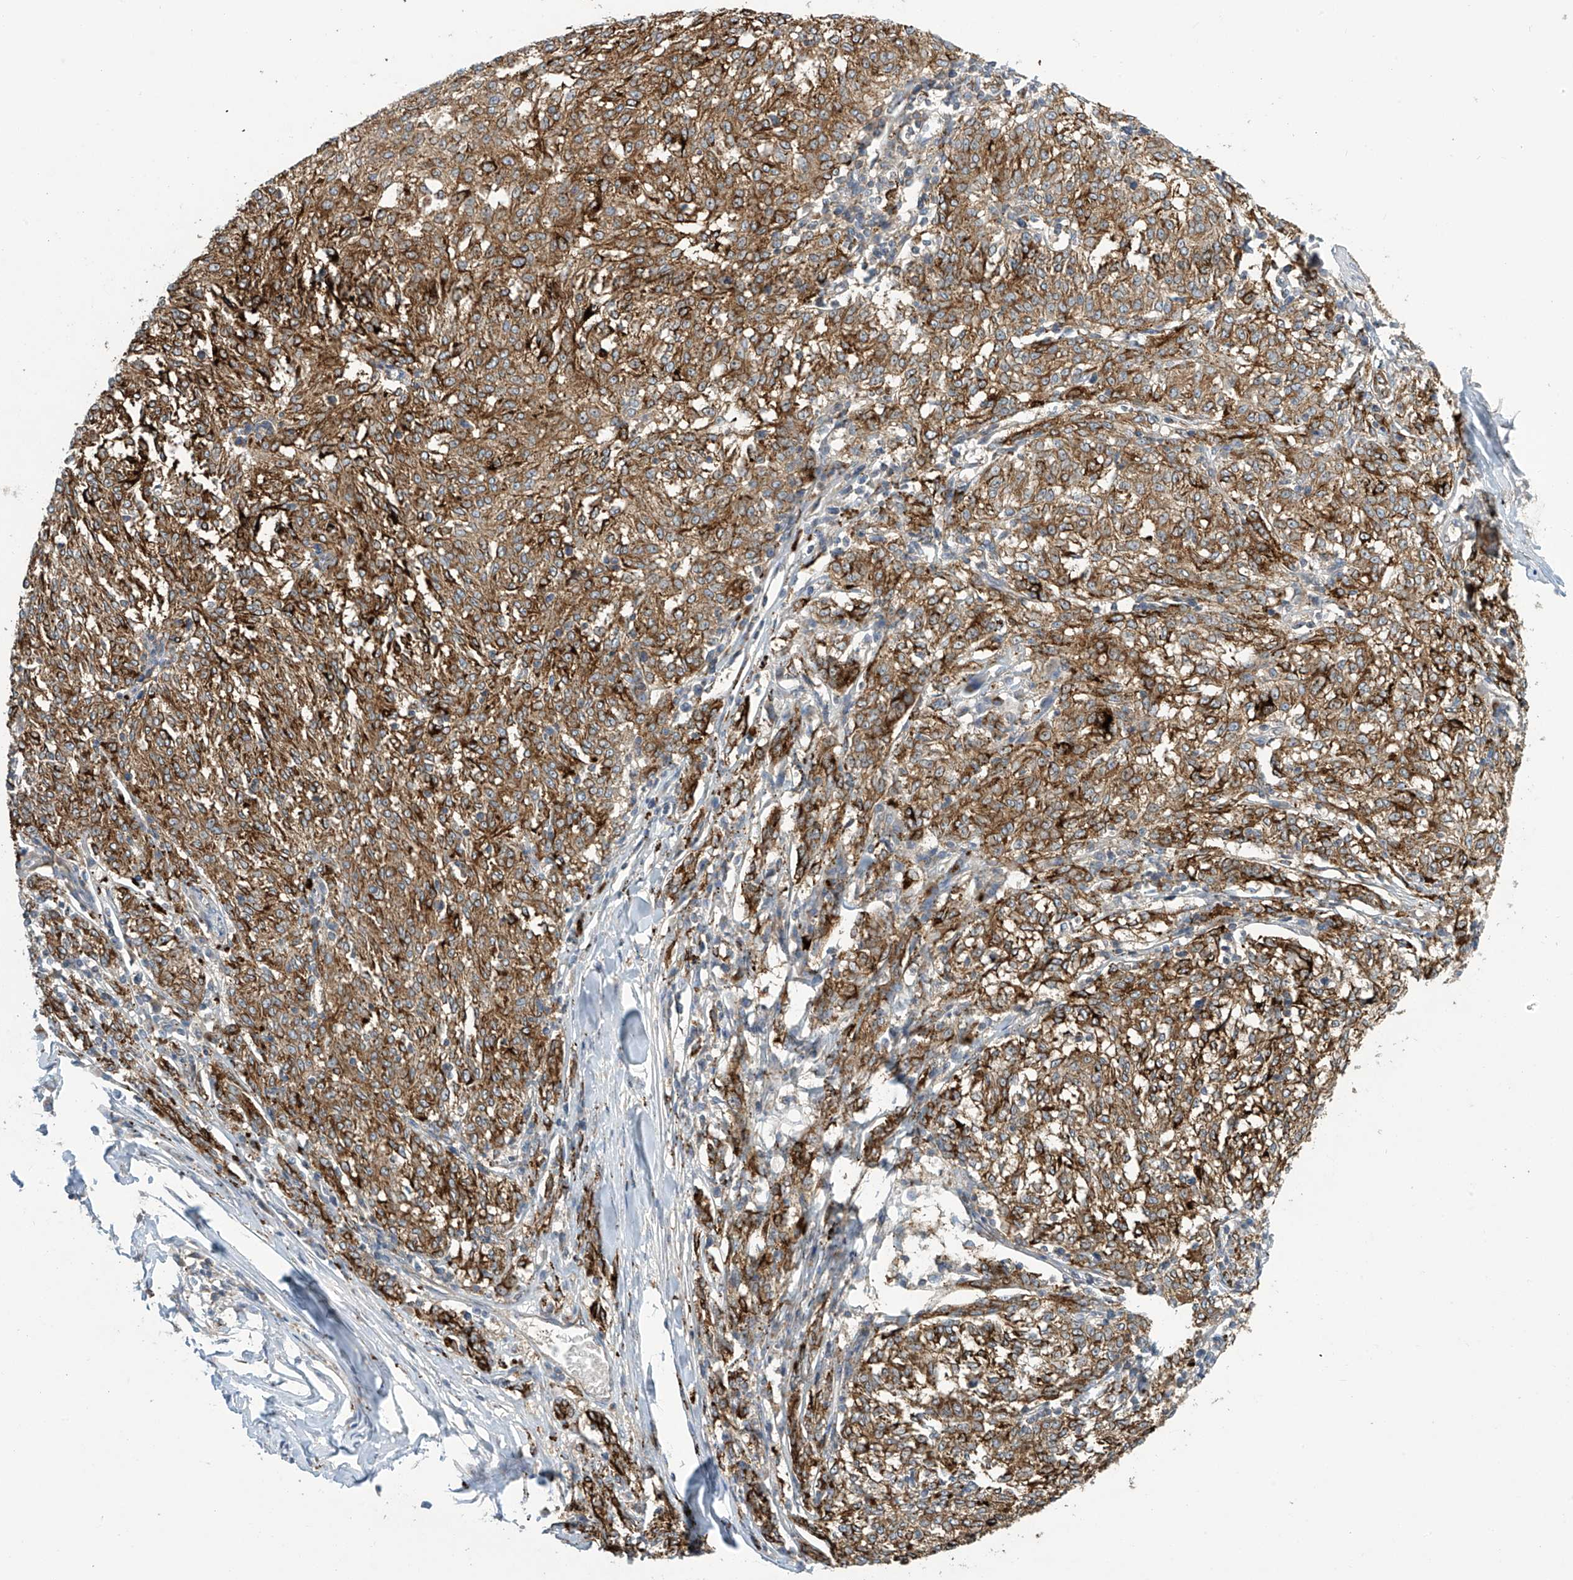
{"staining": {"intensity": "moderate", "quantity": ">75%", "location": "cytoplasmic/membranous"}, "tissue": "melanoma", "cell_type": "Tumor cells", "image_type": "cancer", "snomed": [{"axis": "morphology", "description": "Malignant melanoma, NOS"}, {"axis": "topography", "description": "Skin"}], "caption": "The image shows immunohistochemical staining of malignant melanoma. There is moderate cytoplasmic/membranous staining is identified in about >75% of tumor cells.", "gene": "IBA57", "patient": {"sex": "female", "age": 72}}